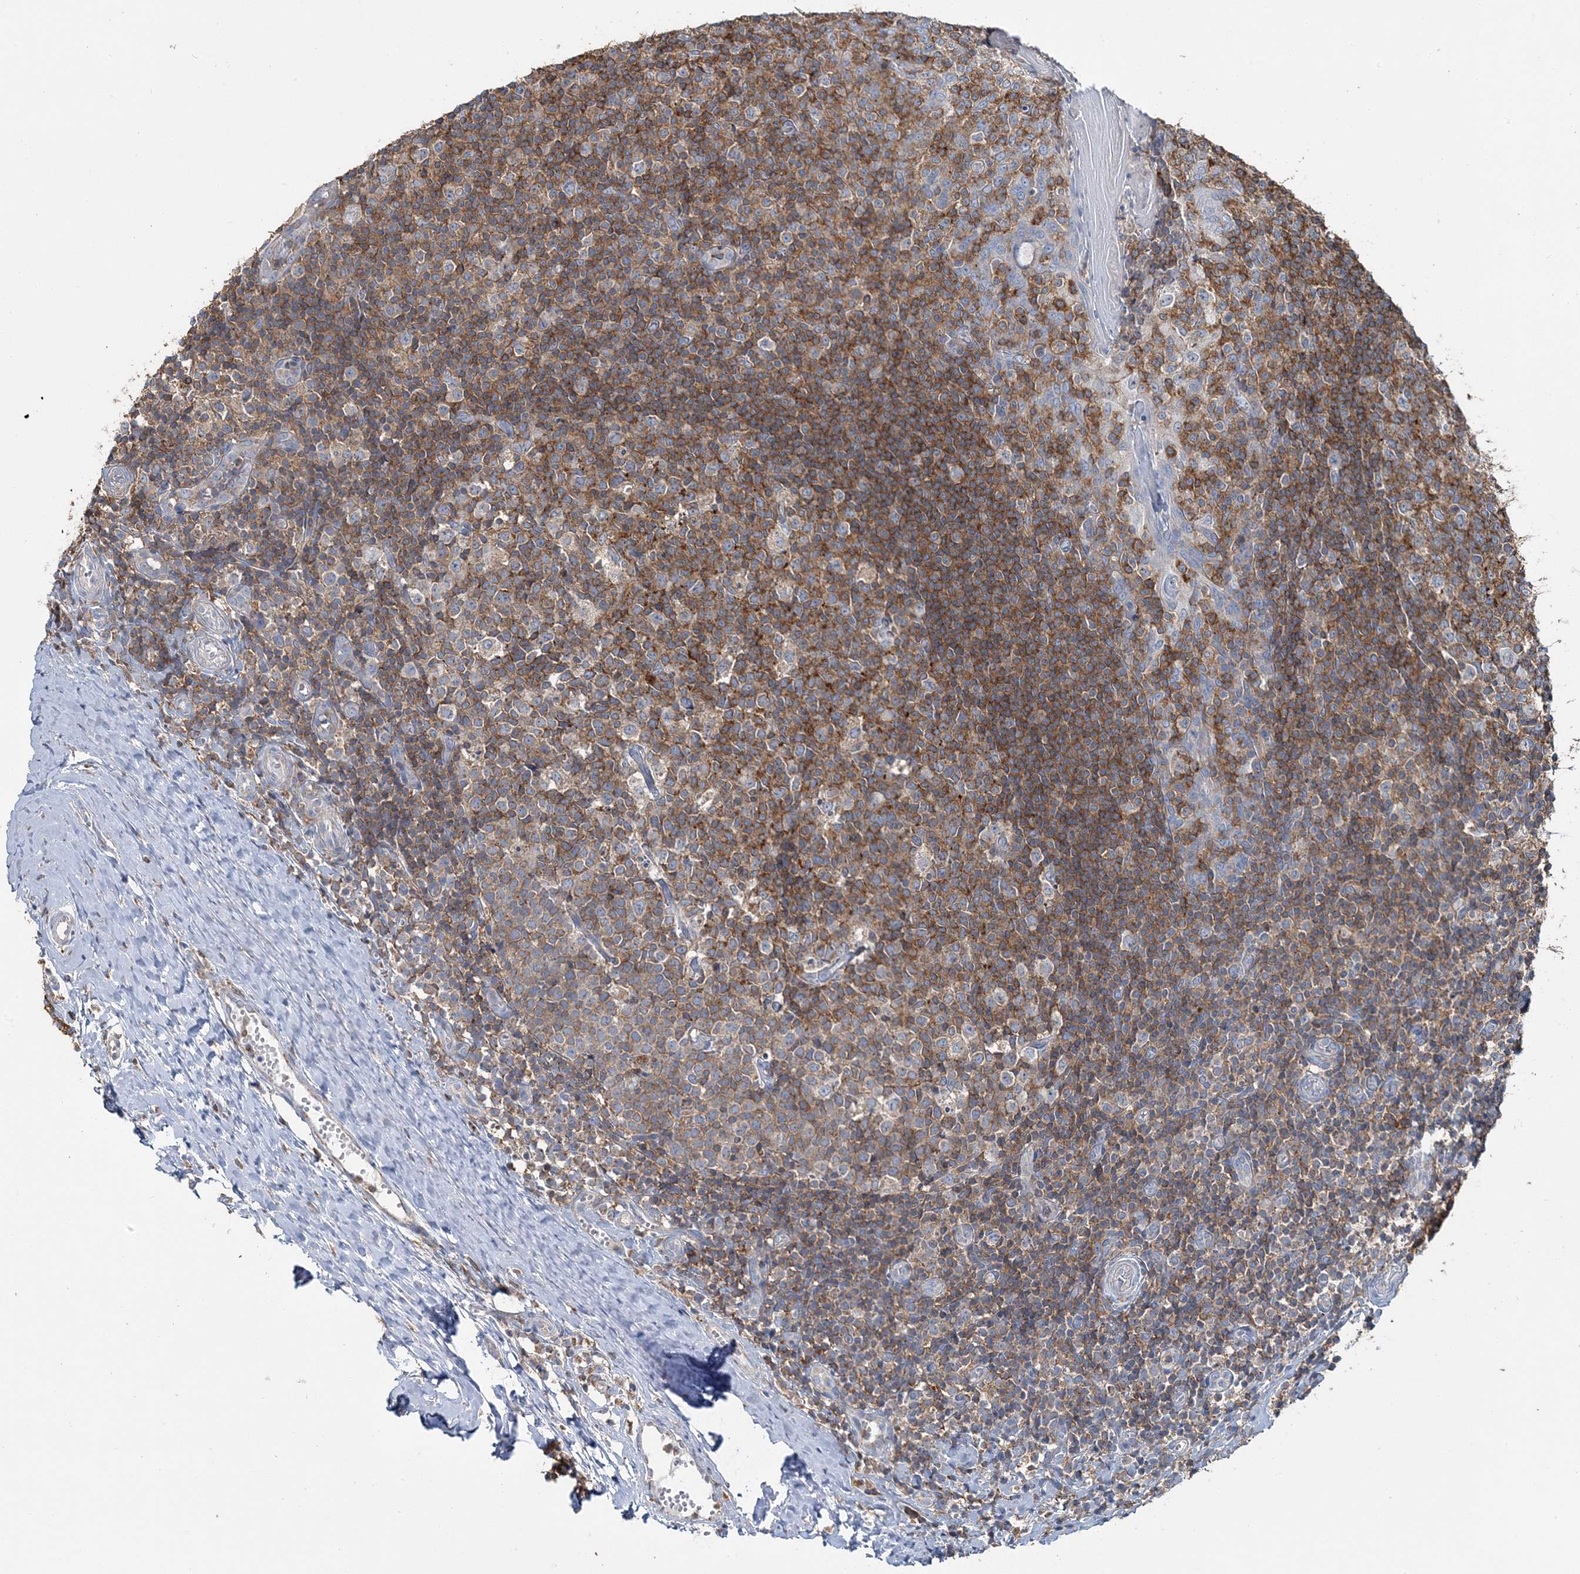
{"staining": {"intensity": "strong", "quantity": ">75%", "location": "cytoplasmic/membranous"}, "tissue": "tonsil", "cell_type": "Germinal center cells", "image_type": "normal", "snomed": [{"axis": "morphology", "description": "Normal tissue, NOS"}, {"axis": "topography", "description": "Tonsil"}], "caption": "Immunohistochemistry (IHC) image of benign tonsil stained for a protein (brown), which exhibits high levels of strong cytoplasmic/membranous positivity in about >75% of germinal center cells.", "gene": "TMLHE", "patient": {"sex": "female", "age": 19}}